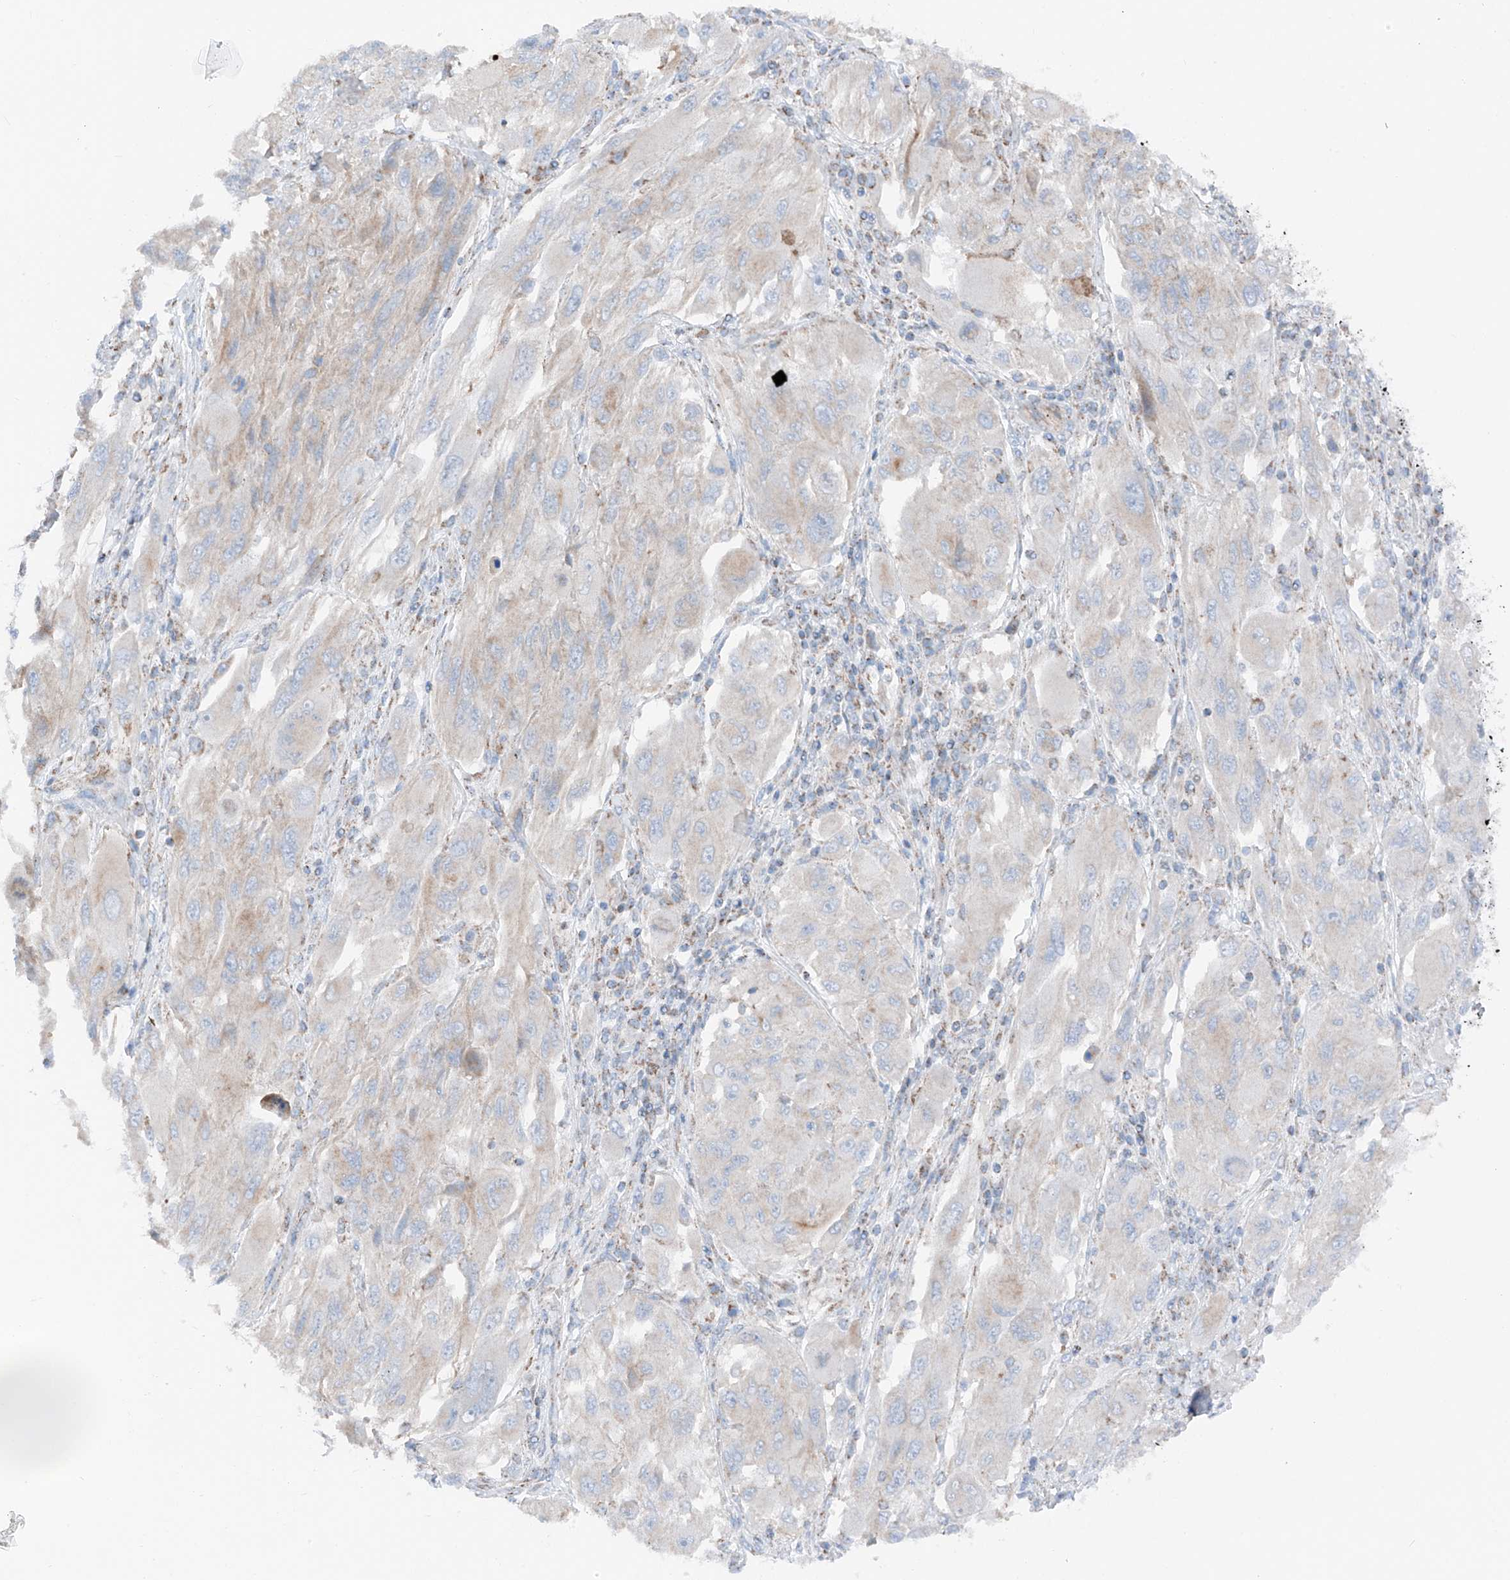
{"staining": {"intensity": "negative", "quantity": "none", "location": "none"}, "tissue": "melanoma", "cell_type": "Tumor cells", "image_type": "cancer", "snomed": [{"axis": "morphology", "description": "Malignant melanoma, NOS"}, {"axis": "topography", "description": "Skin"}], "caption": "An IHC photomicrograph of melanoma is shown. There is no staining in tumor cells of melanoma. (DAB (3,3'-diaminobenzidine) IHC, high magnification).", "gene": "MRAP", "patient": {"sex": "female", "age": 91}}